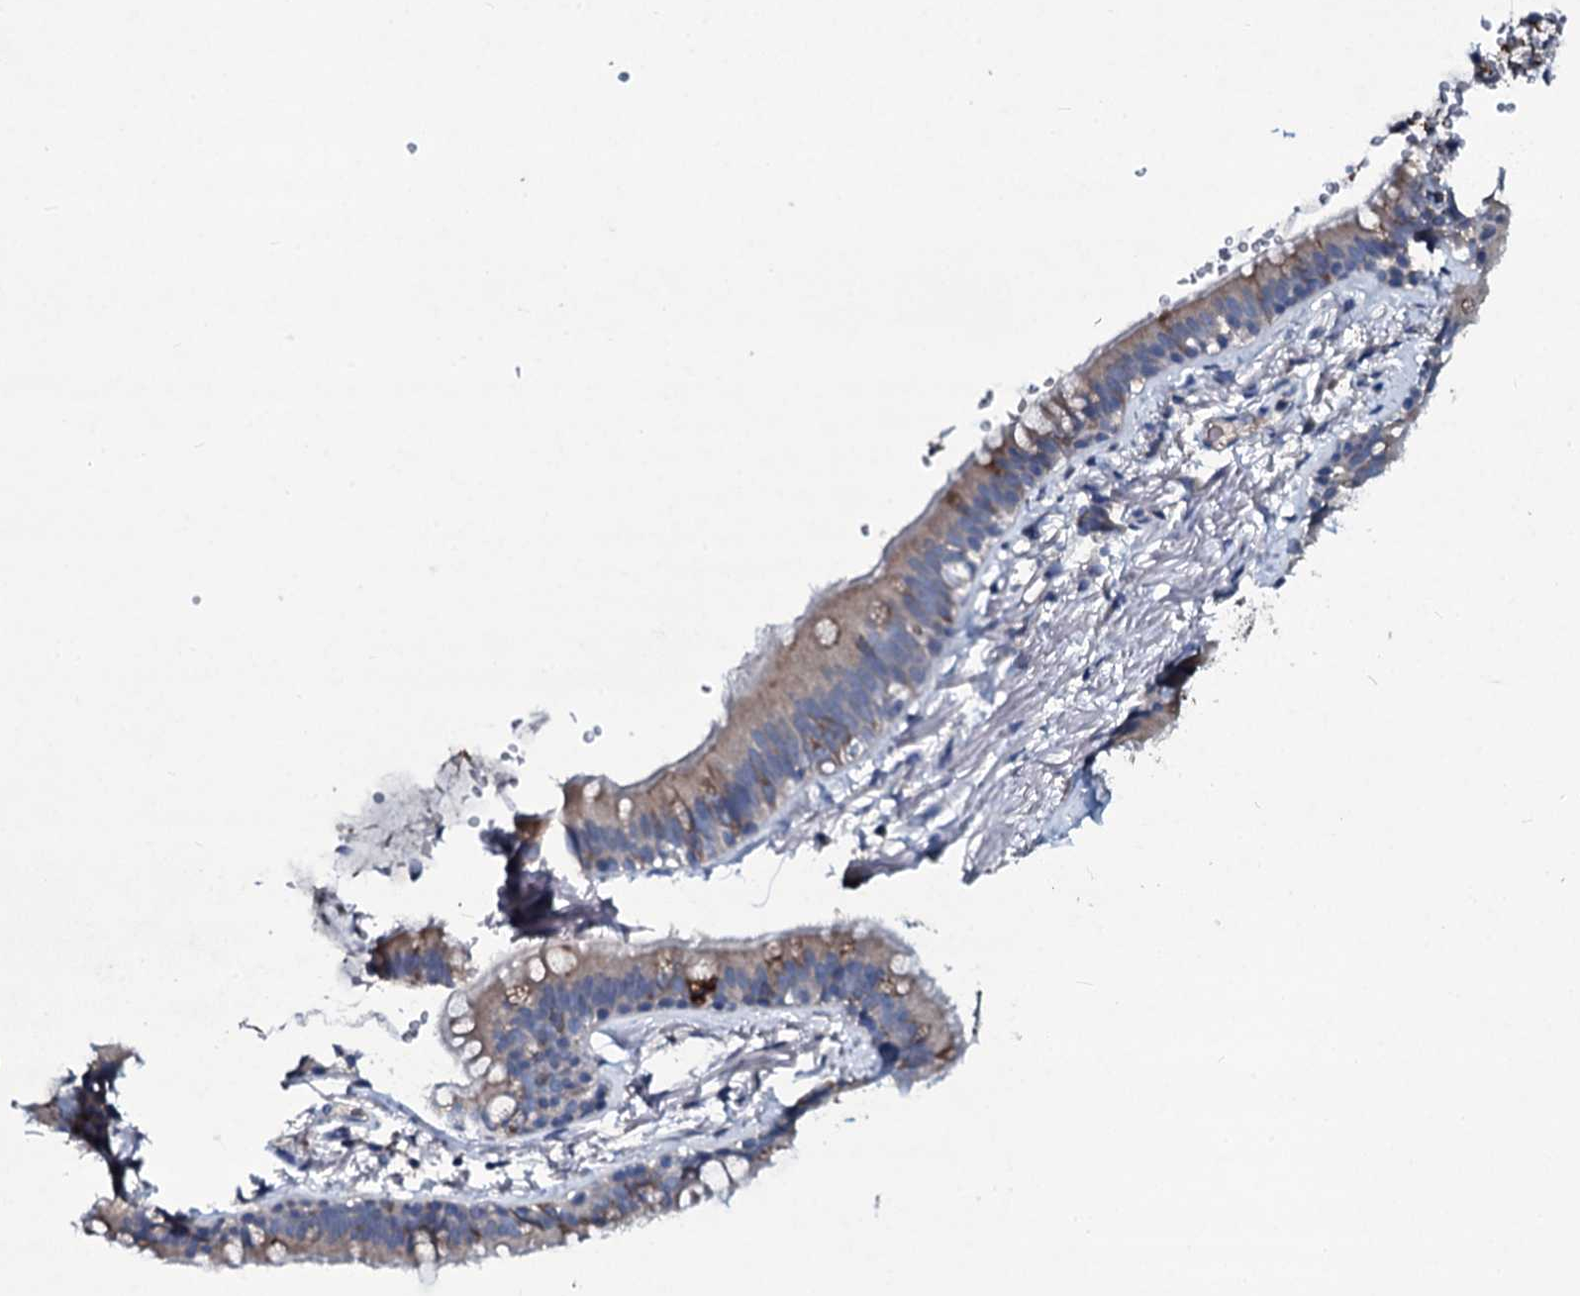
{"staining": {"intensity": "negative", "quantity": "none", "location": "none"}, "tissue": "adipose tissue", "cell_type": "Adipocytes", "image_type": "normal", "snomed": [{"axis": "morphology", "description": "Normal tissue, NOS"}, {"axis": "topography", "description": "Lymph node"}, {"axis": "topography", "description": "Bronchus"}], "caption": "Immunohistochemistry of benign adipose tissue exhibits no staining in adipocytes. (DAB IHC, high magnification).", "gene": "TPGS2", "patient": {"sex": "male", "age": 63}}